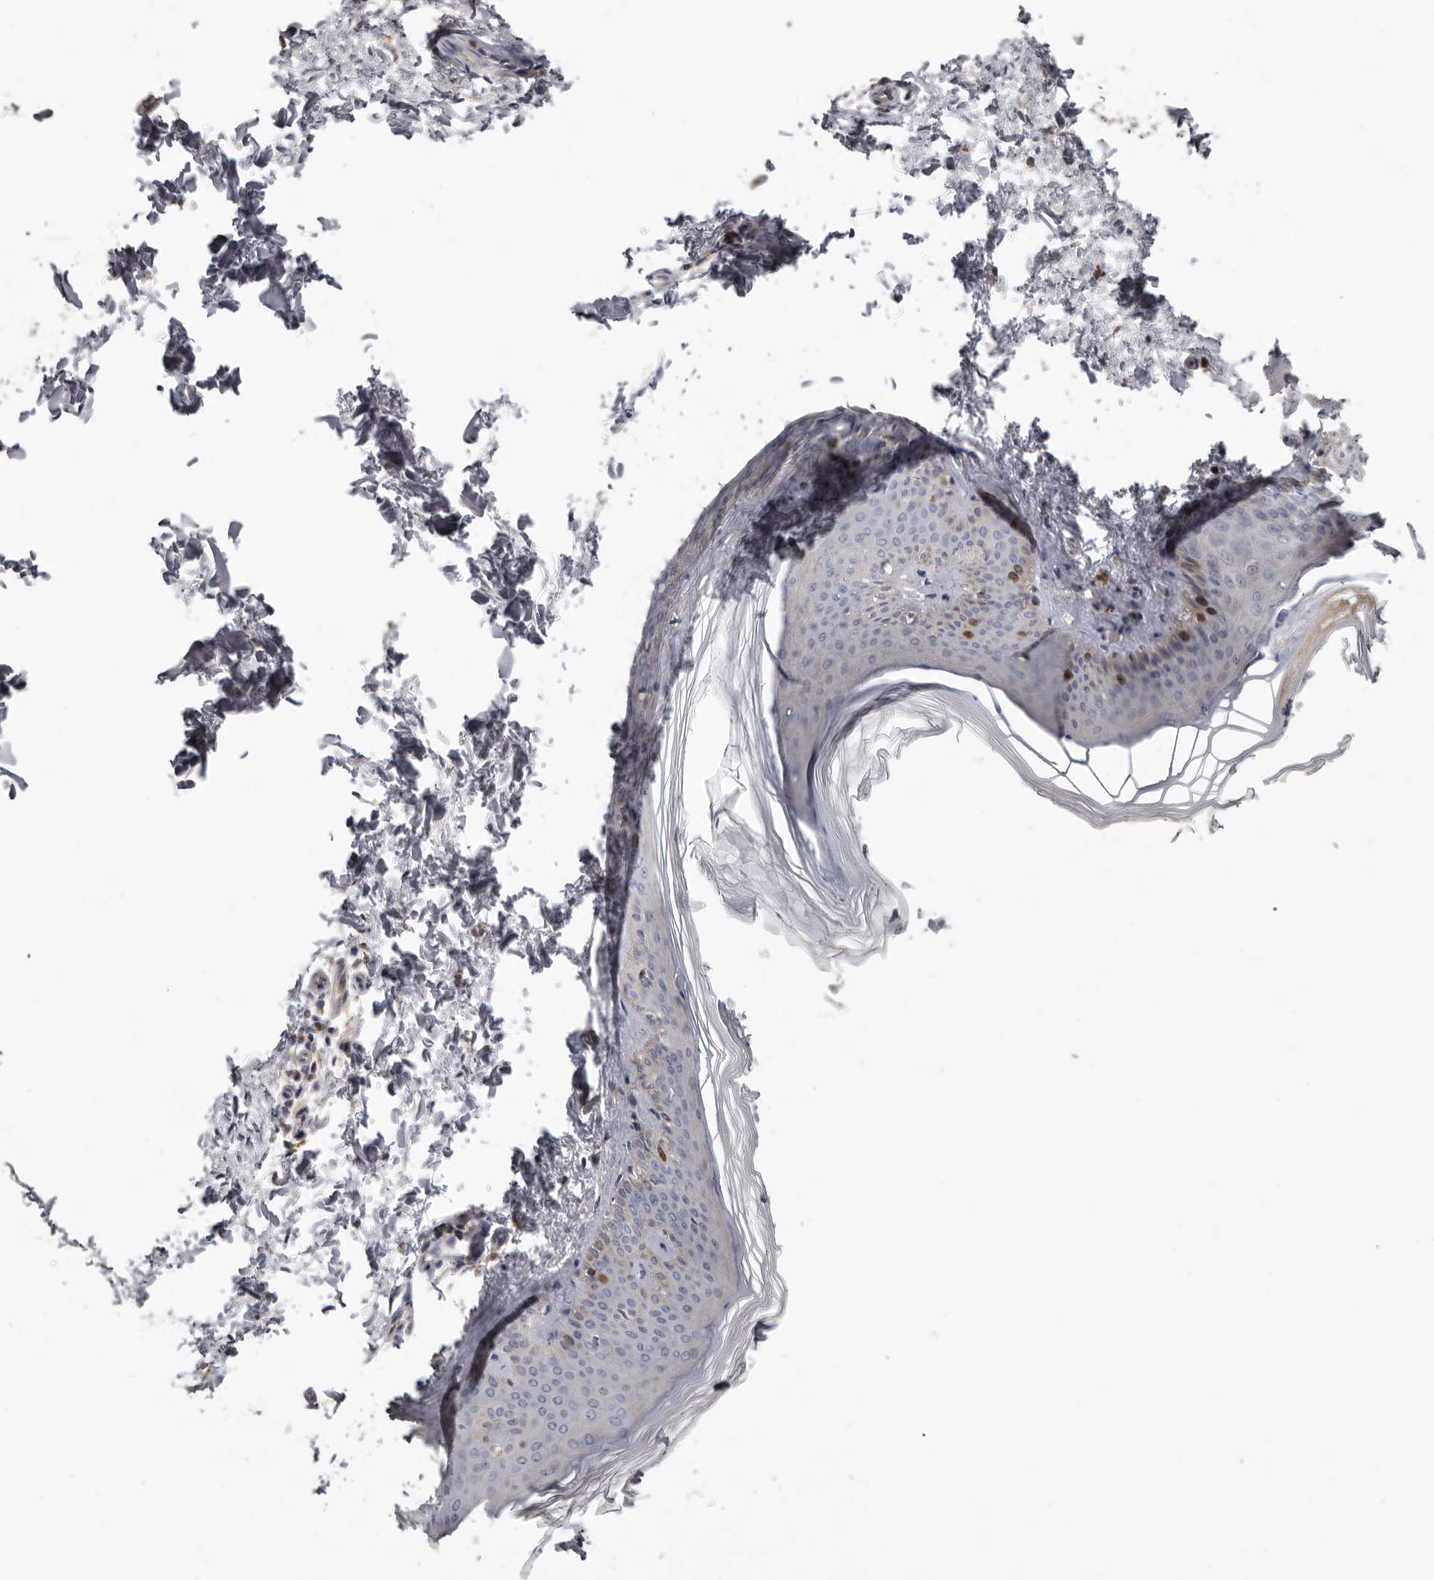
{"staining": {"intensity": "negative", "quantity": "none", "location": "none"}, "tissue": "skin", "cell_type": "Fibroblasts", "image_type": "normal", "snomed": [{"axis": "morphology", "description": "Normal tissue, NOS"}, {"axis": "topography", "description": "Skin"}], "caption": "Immunohistochemistry histopathology image of normal skin: skin stained with DAB reveals no significant protein expression in fibroblasts.", "gene": "CDCA8", "patient": {"sex": "female", "age": 27}}